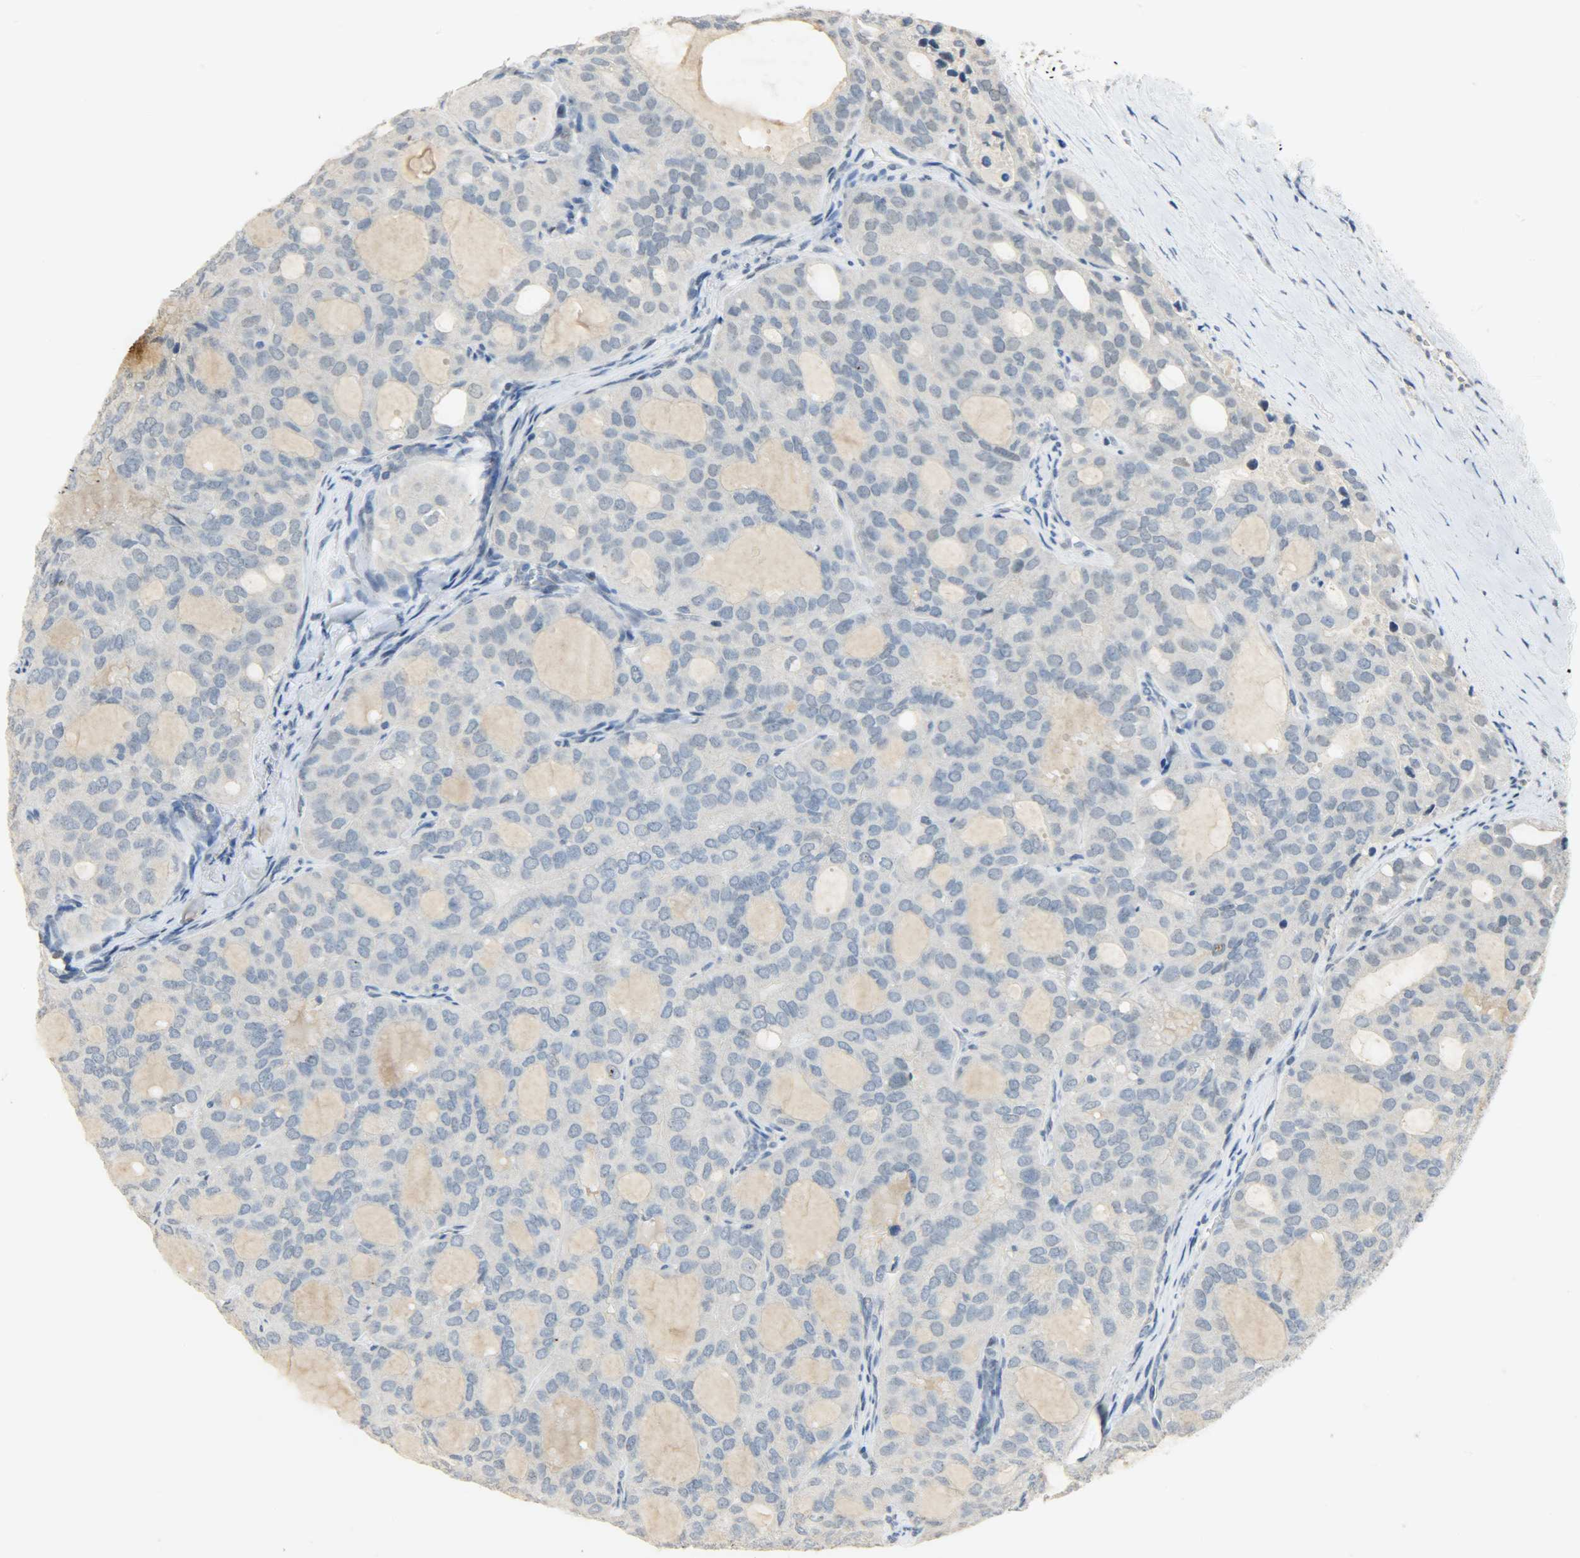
{"staining": {"intensity": "negative", "quantity": "none", "location": "none"}, "tissue": "thyroid cancer", "cell_type": "Tumor cells", "image_type": "cancer", "snomed": [{"axis": "morphology", "description": "Follicular adenoma carcinoma, NOS"}, {"axis": "topography", "description": "Thyroid gland"}], "caption": "Human thyroid cancer (follicular adenoma carcinoma) stained for a protein using immunohistochemistry displays no positivity in tumor cells.", "gene": "DNAJB6", "patient": {"sex": "male", "age": 75}}